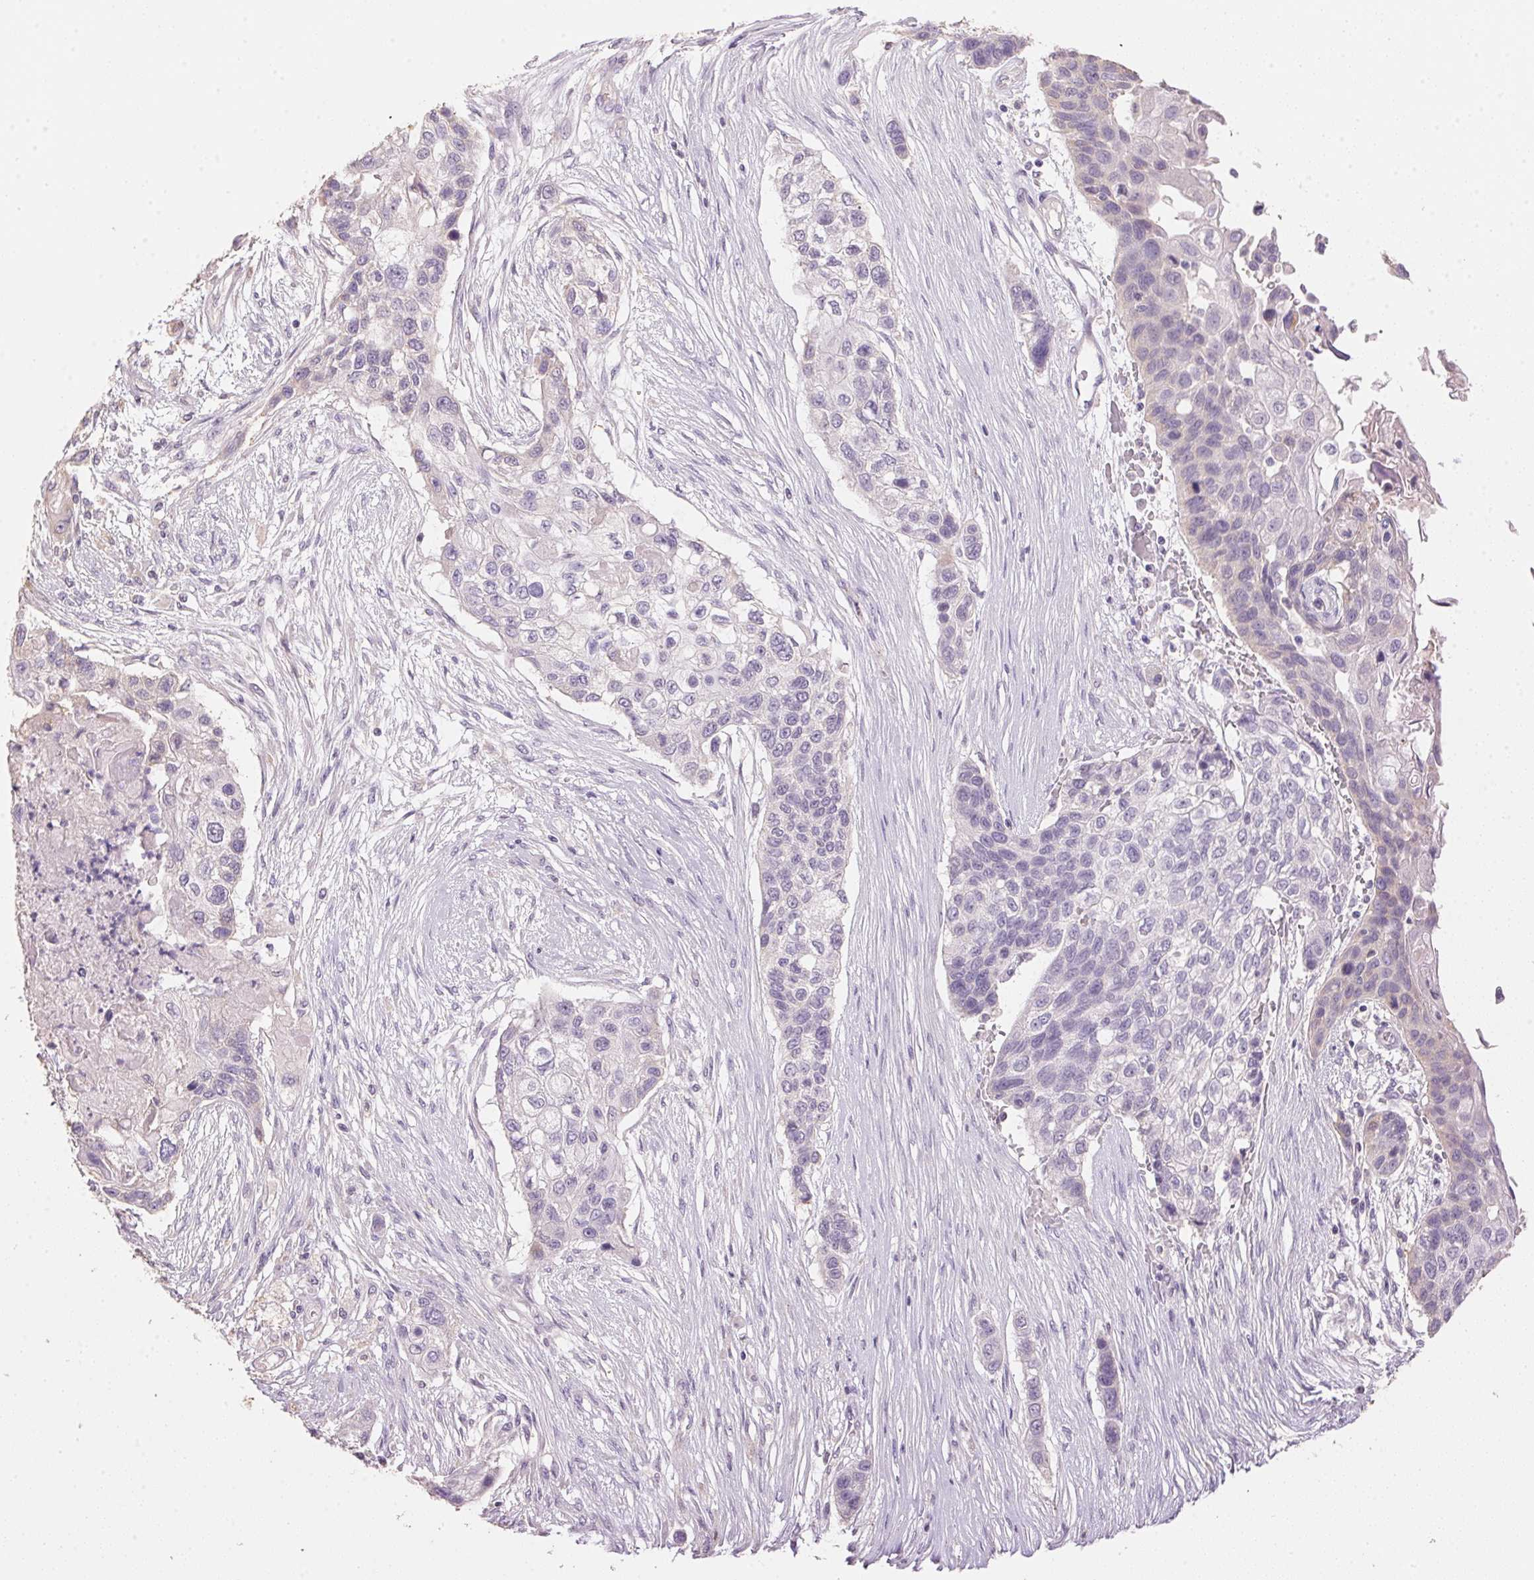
{"staining": {"intensity": "negative", "quantity": "none", "location": "none"}, "tissue": "lung cancer", "cell_type": "Tumor cells", "image_type": "cancer", "snomed": [{"axis": "morphology", "description": "Squamous cell carcinoma, NOS"}, {"axis": "topography", "description": "Lung"}], "caption": "DAB immunohistochemical staining of squamous cell carcinoma (lung) demonstrates no significant staining in tumor cells. (DAB IHC visualized using brightfield microscopy, high magnification).", "gene": "LYZL6", "patient": {"sex": "male", "age": 69}}